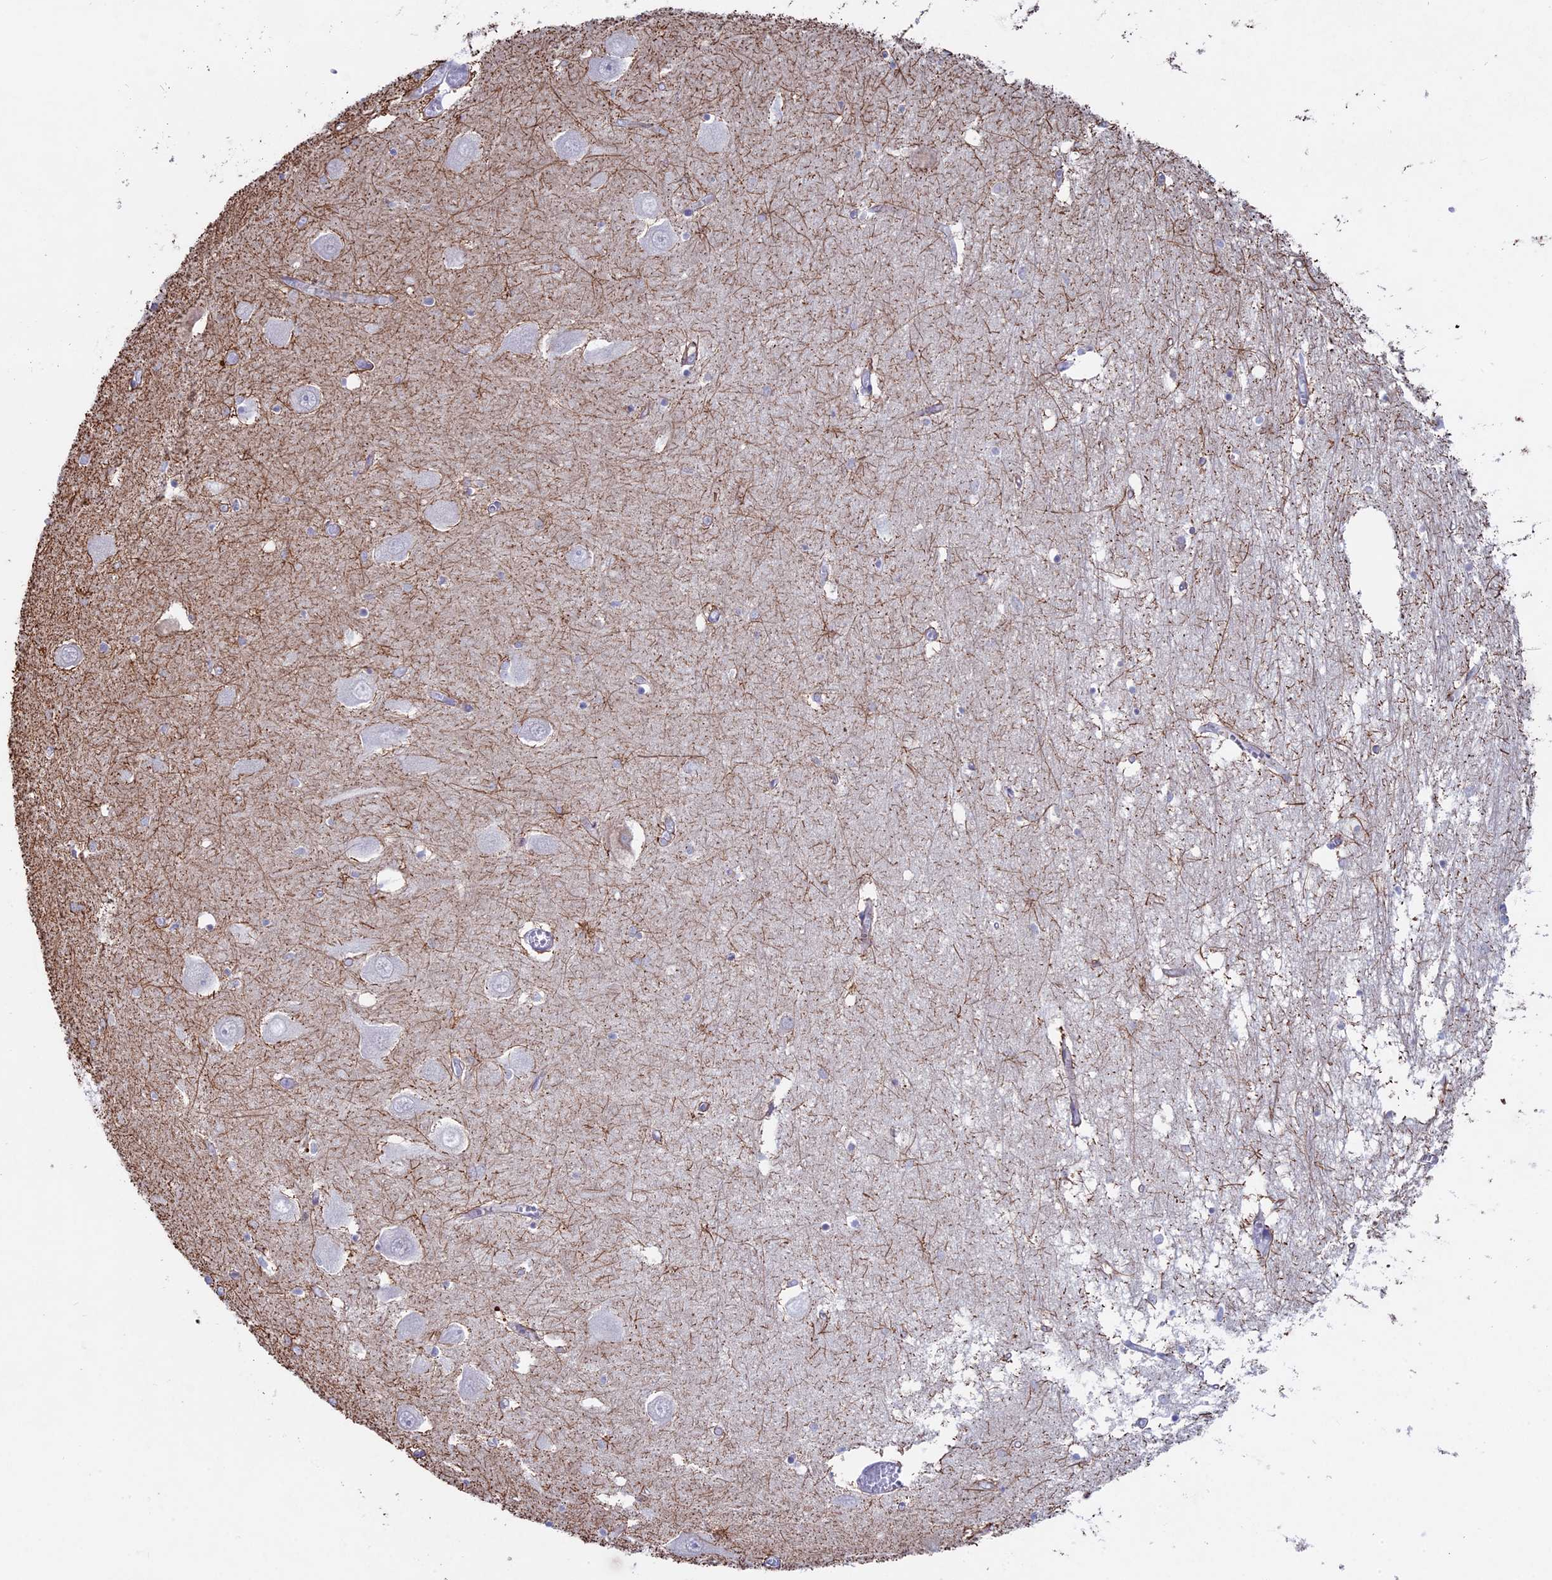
{"staining": {"intensity": "strong", "quantity": "<25%", "location": "cytoplasmic/membranous"}, "tissue": "hippocampus", "cell_type": "Glial cells", "image_type": "normal", "snomed": [{"axis": "morphology", "description": "Normal tissue, NOS"}, {"axis": "topography", "description": "Hippocampus"}], "caption": "Hippocampus stained with immunohistochemistry (IHC) displays strong cytoplasmic/membranous positivity in approximately <25% of glial cells.", "gene": "MYO5B", "patient": {"sex": "male", "age": 70}}